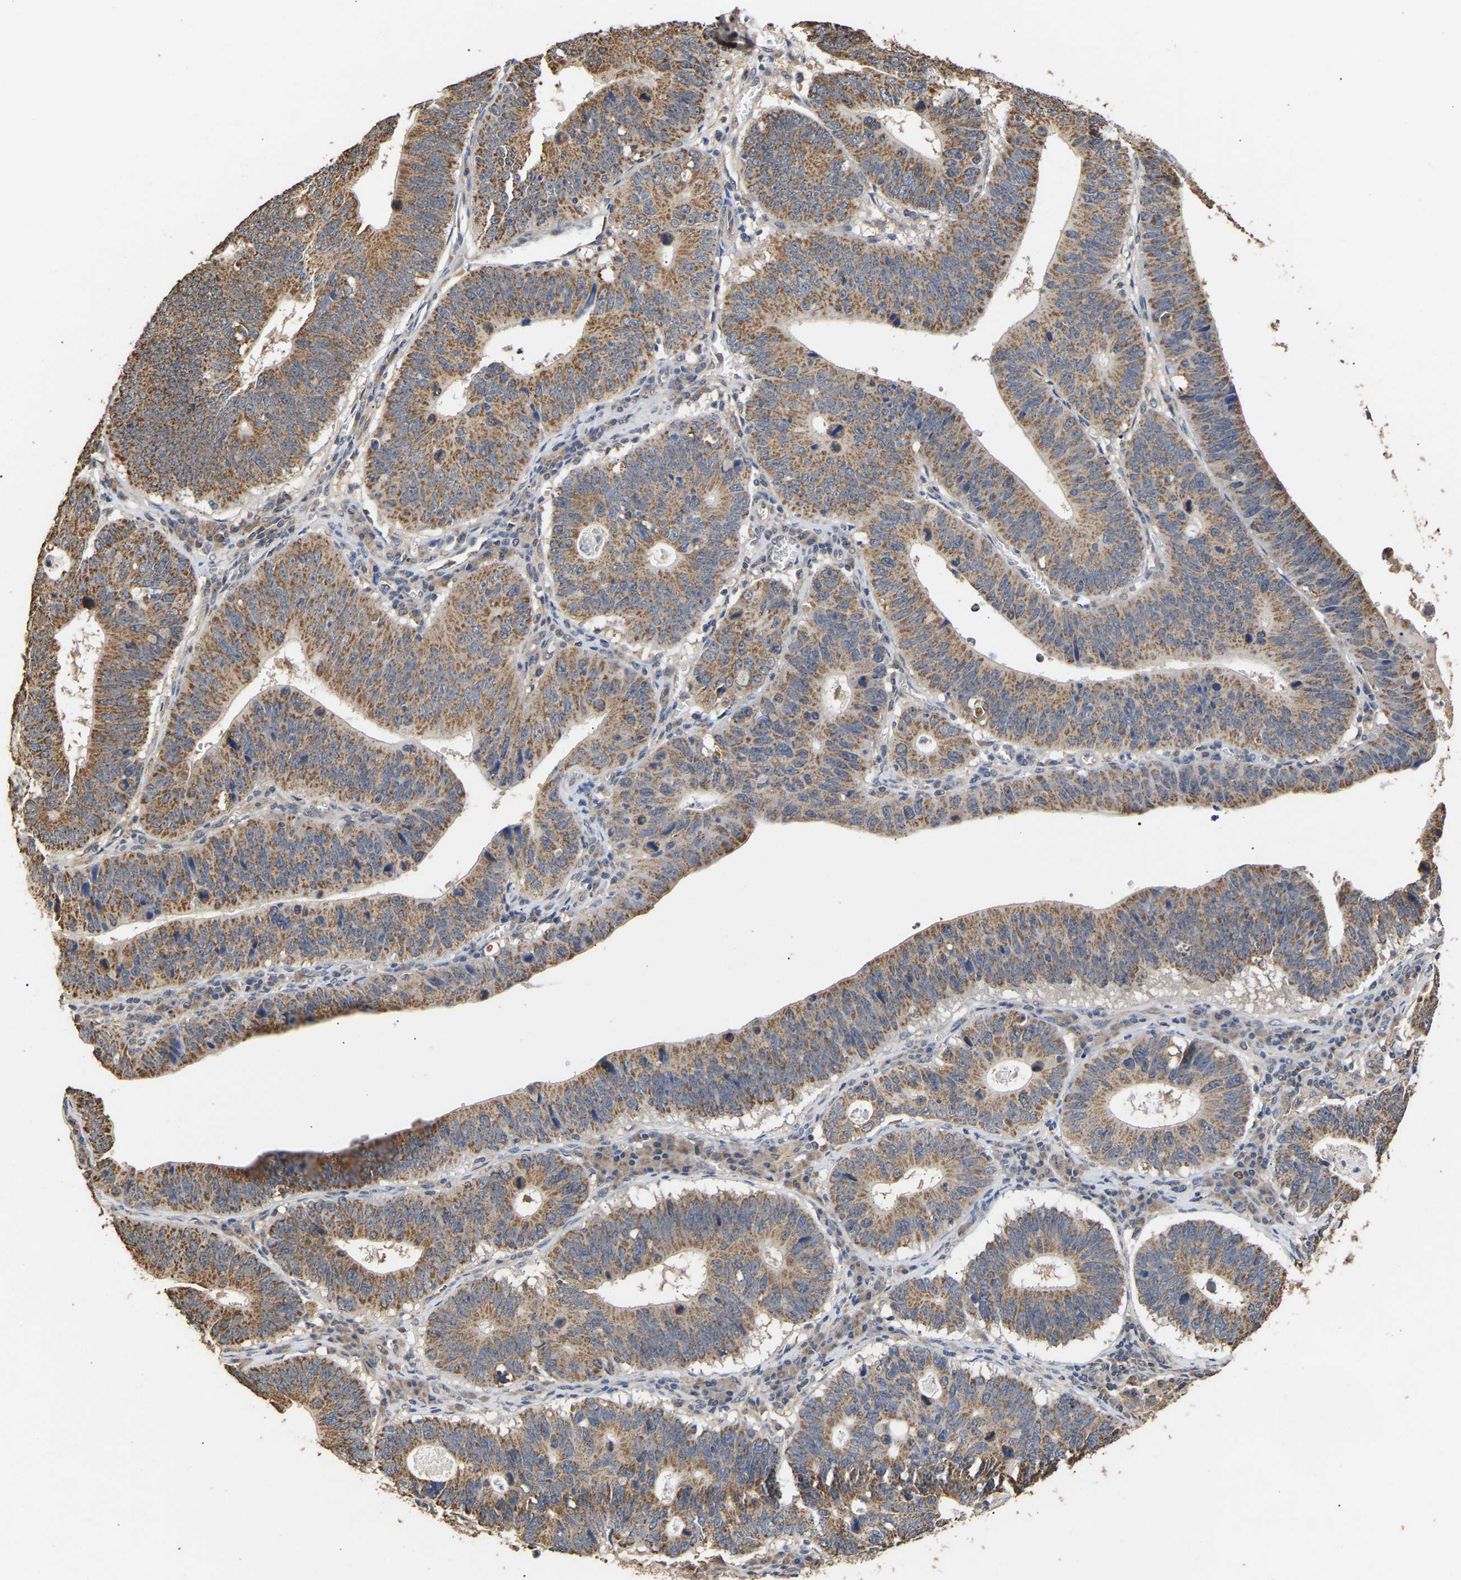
{"staining": {"intensity": "moderate", "quantity": ">75%", "location": "cytoplasmic/membranous"}, "tissue": "stomach cancer", "cell_type": "Tumor cells", "image_type": "cancer", "snomed": [{"axis": "morphology", "description": "Adenocarcinoma, NOS"}, {"axis": "topography", "description": "Stomach"}], "caption": "Tumor cells reveal moderate cytoplasmic/membranous positivity in about >75% of cells in stomach cancer.", "gene": "ZNF26", "patient": {"sex": "male", "age": 59}}